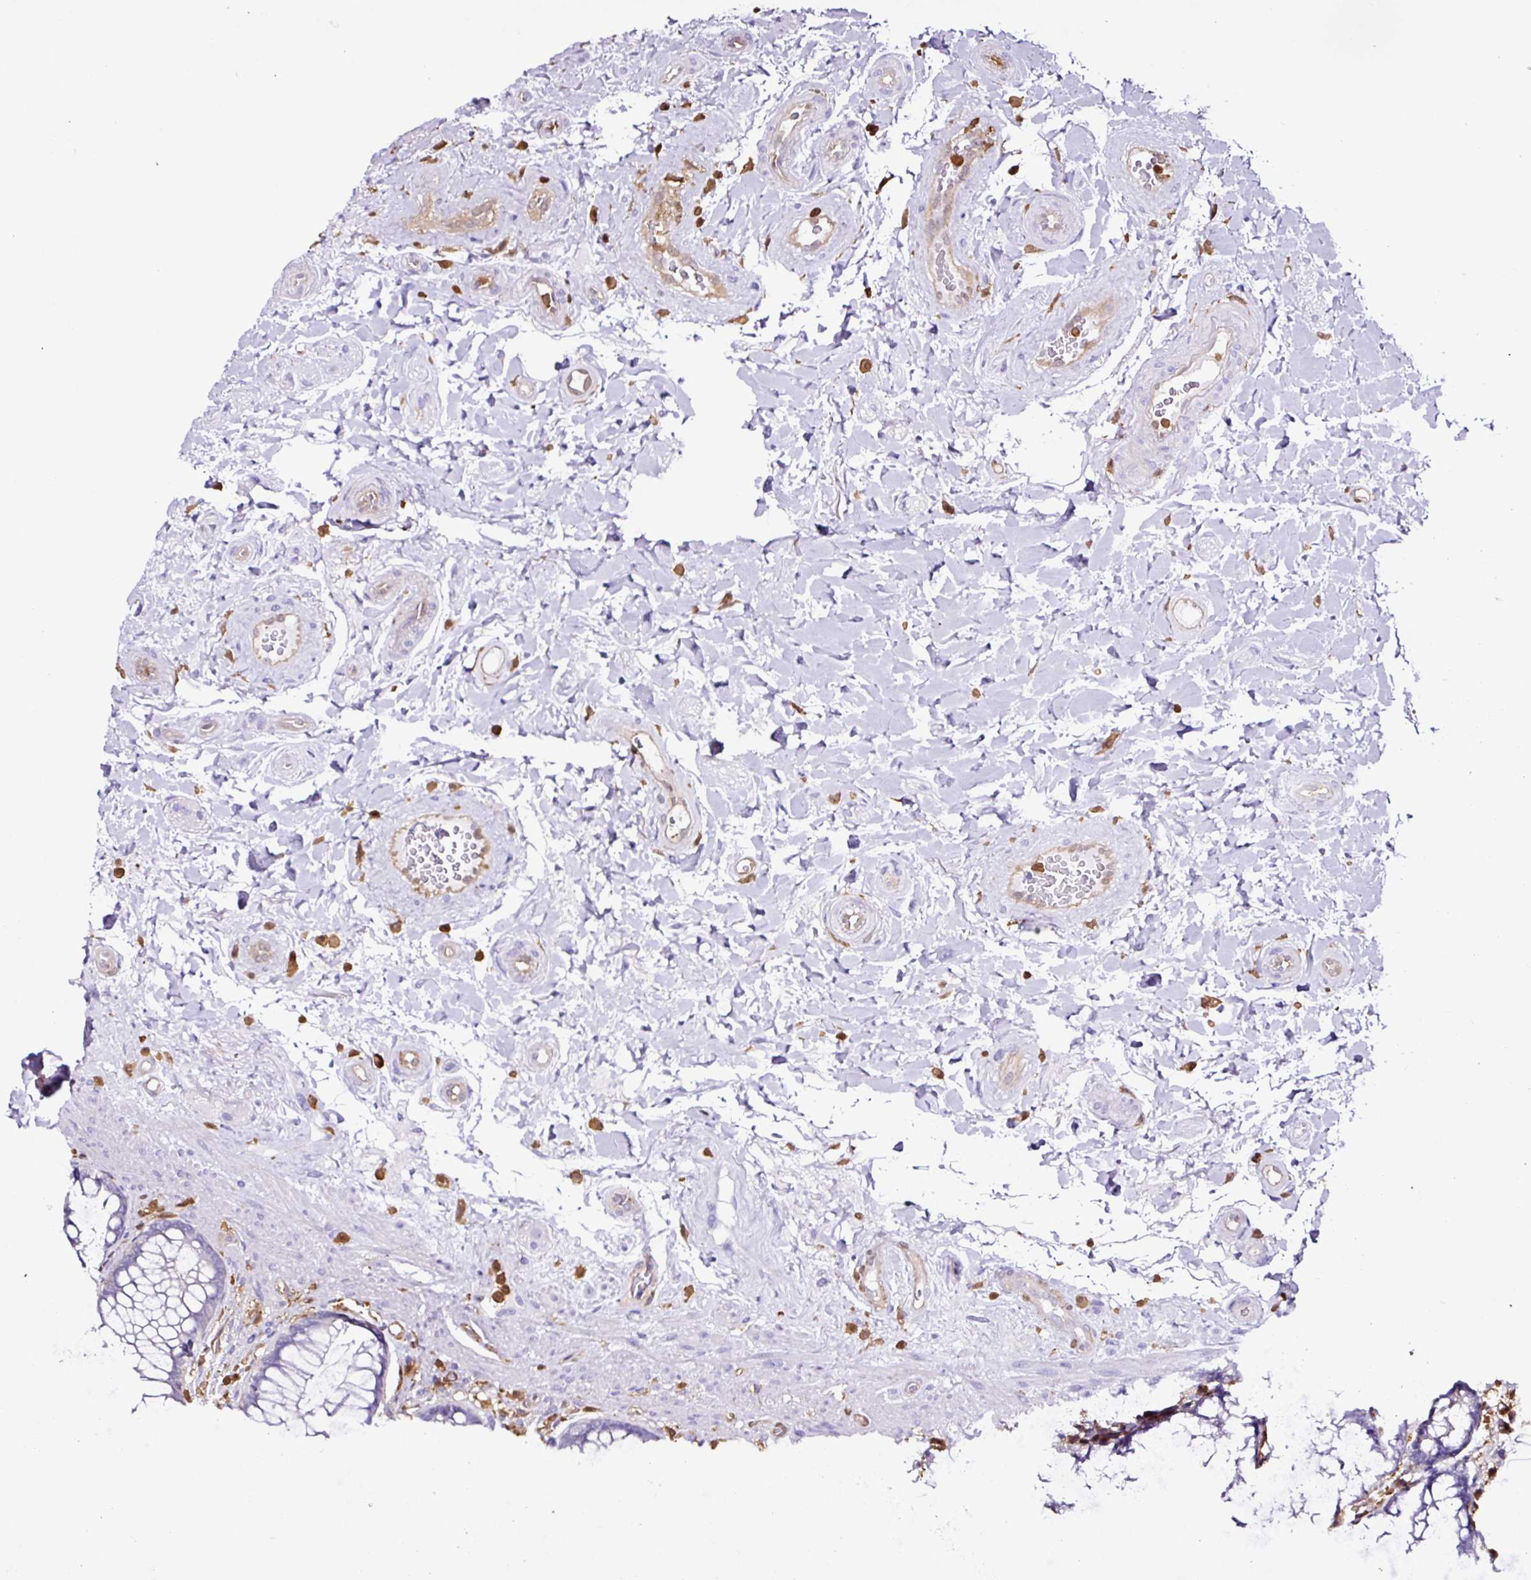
{"staining": {"intensity": "negative", "quantity": "none", "location": "none"}, "tissue": "rectum", "cell_type": "Glandular cells", "image_type": "normal", "snomed": [{"axis": "morphology", "description": "Normal tissue, NOS"}, {"axis": "topography", "description": "Rectum"}], "caption": "The immunohistochemistry (IHC) histopathology image has no significant staining in glandular cells of rectum. Brightfield microscopy of immunohistochemistry stained with DAB (brown) and hematoxylin (blue), captured at high magnification.", "gene": "ARHGDIB", "patient": {"sex": "female", "age": 58}}